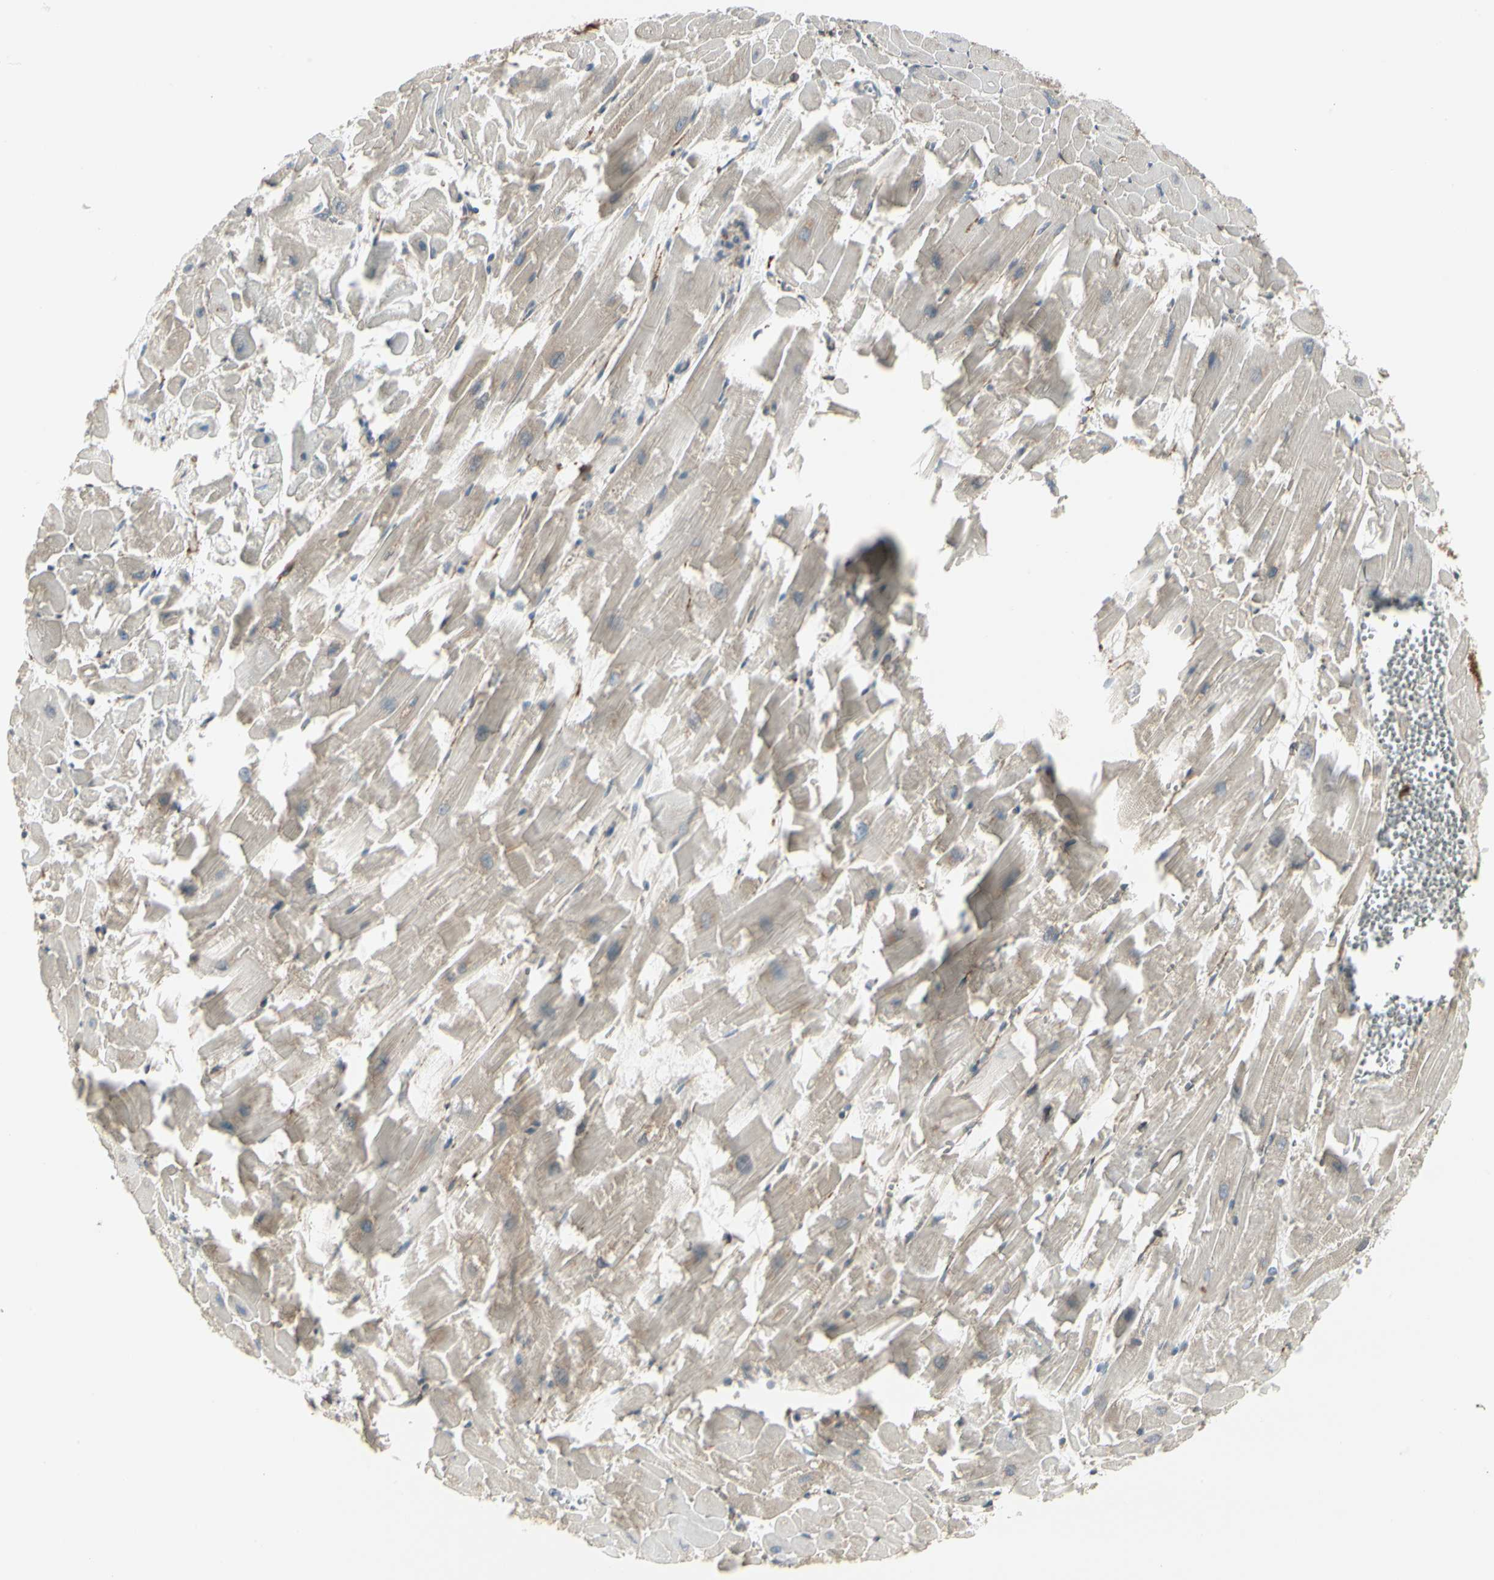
{"staining": {"intensity": "negative", "quantity": "none", "location": "none"}, "tissue": "heart muscle", "cell_type": "Cardiomyocytes", "image_type": "normal", "snomed": [{"axis": "morphology", "description": "Normal tissue, NOS"}, {"axis": "topography", "description": "Heart"}], "caption": "This is a micrograph of IHC staining of unremarkable heart muscle, which shows no positivity in cardiomyocytes. The staining is performed using DAB brown chromogen with nuclei counter-stained in using hematoxylin.", "gene": "ATP6V1B2", "patient": {"sex": "female", "age": 19}}